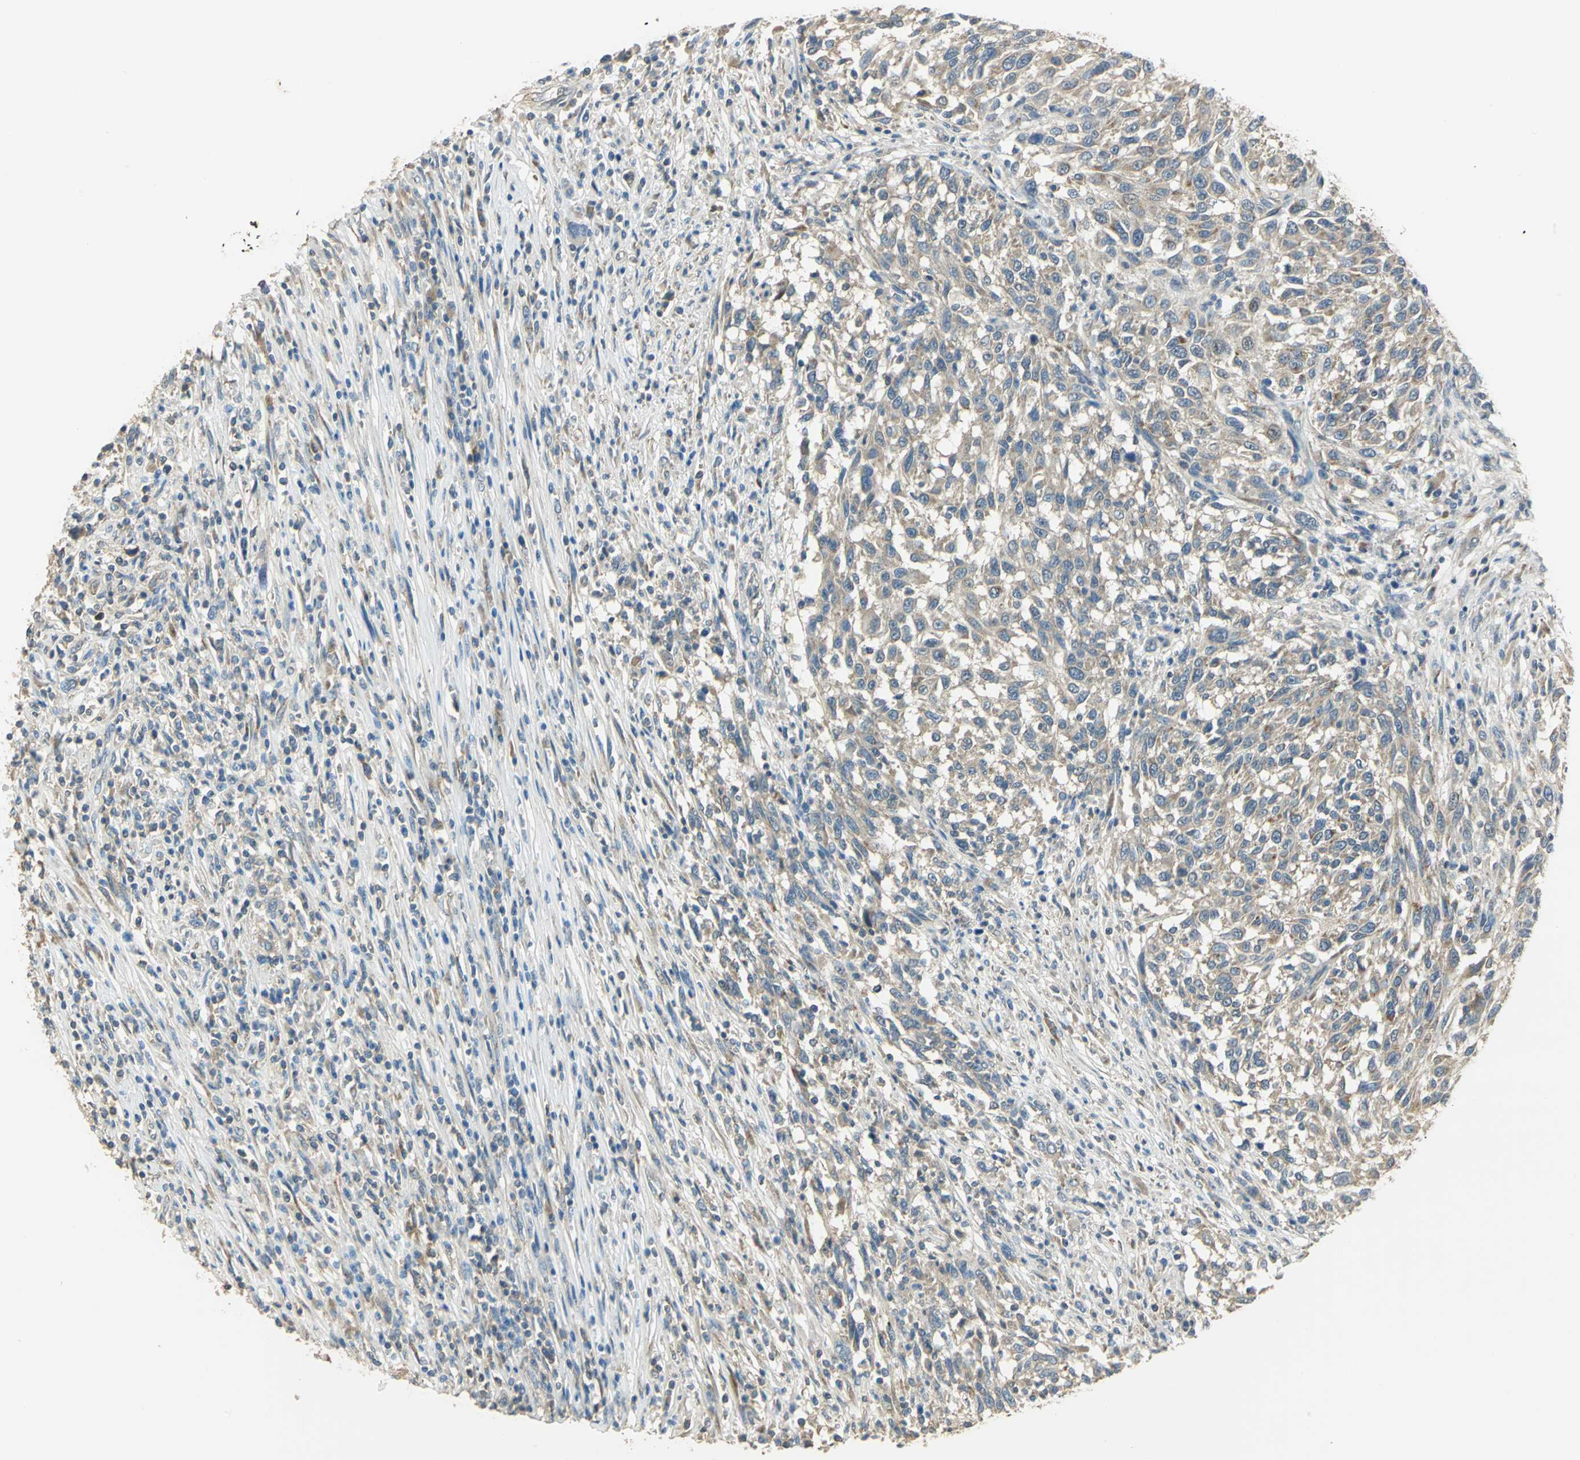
{"staining": {"intensity": "moderate", "quantity": "25%-75%", "location": "cytoplasmic/membranous"}, "tissue": "melanoma", "cell_type": "Tumor cells", "image_type": "cancer", "snomed": [{"axis": "morphology", "description": "Malignant melanoma, Metastatic site"}, {"axis": "topography", "description": "Lymph node"}], "caption": "Immunohistochemical staining of malignant melanoma (metastatic site) shows medium levels of moderate cytoplasmic/membranous staining in about 25%-75% of tumor cells.", "gene": "SHC2", "patient": {"sex": "male", "age": 61}}